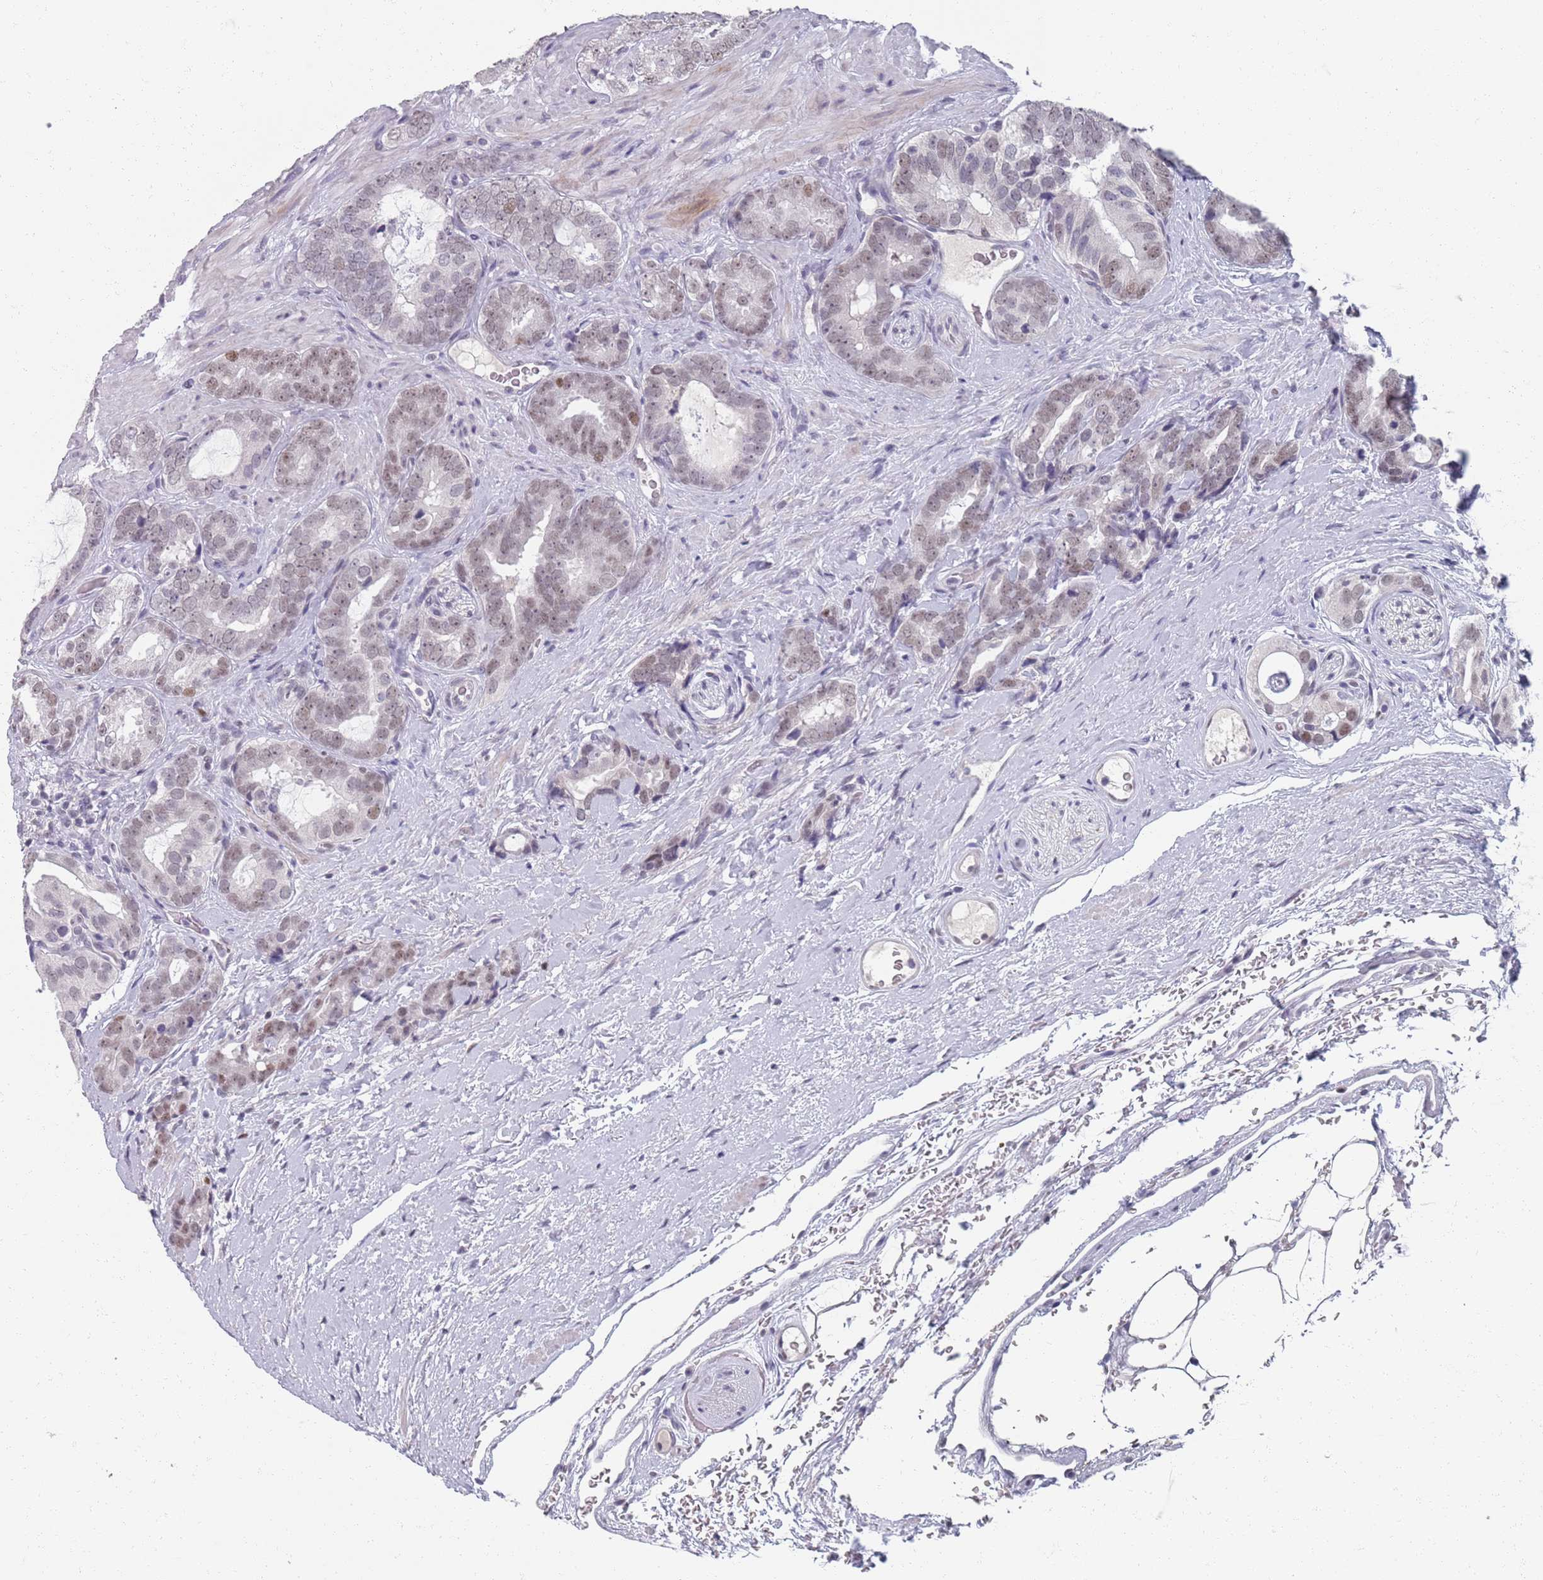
{"staining": {"intensity": "weak", "quantity": "<25%", "location": "nuclear"}, "tissue": "prostate cancer", "cell_type": "Tumor cells", "image_type": "cancer", "snomed": [{"axis": "morphology", "description": "Adenocarcinoma, High grade"}, {"axis": "topography", "description": "Prostate"}], "caption": "This is a photomicrograph of immunohistochemistry staining of adenocarcinoma (high-grade) (prostate), which shows no staining in tumor cells.", "gene": "SAMD1", "patient": {"sex": "male", "age": 71}}